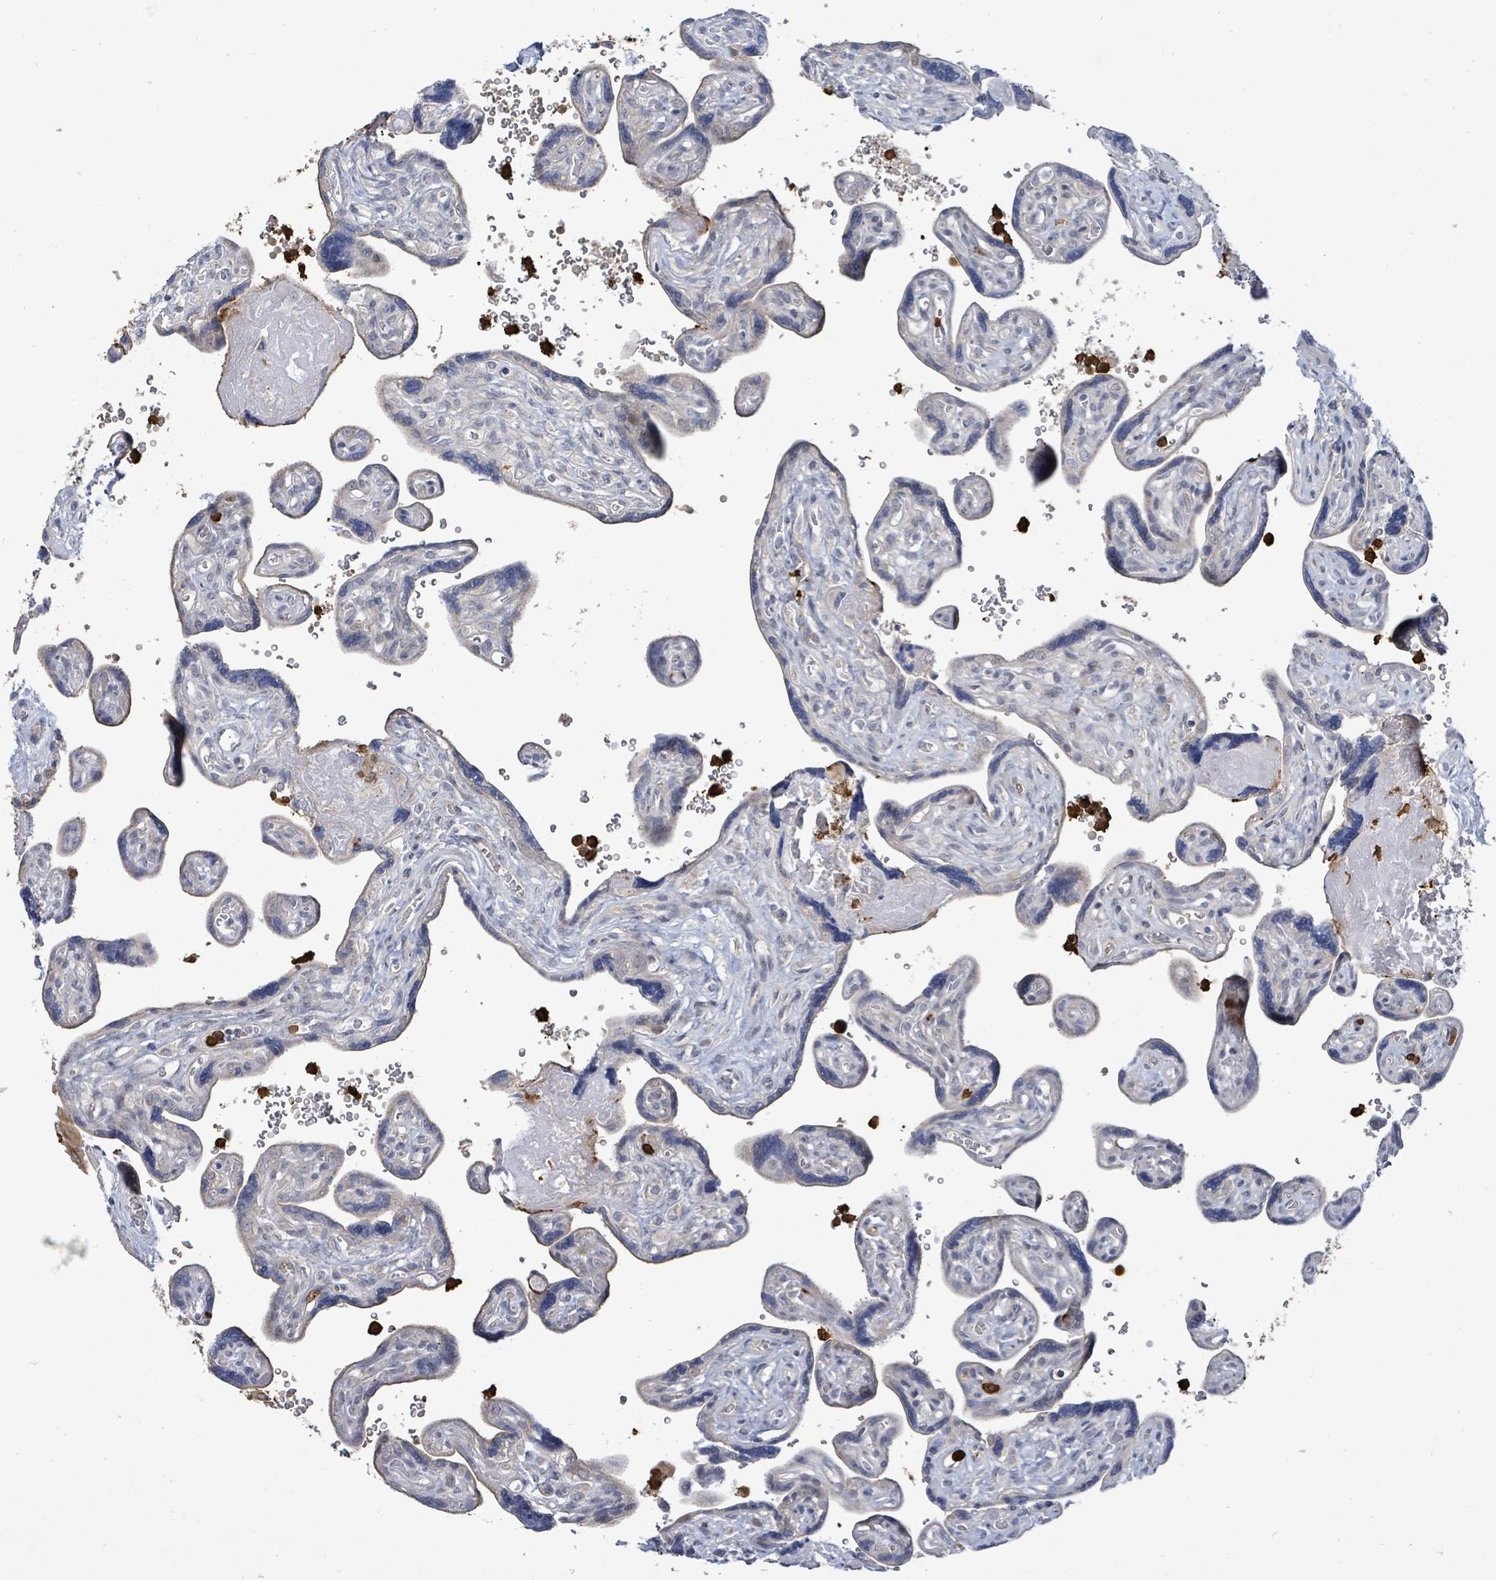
{"staining": {"intensity": "weak", "quantity": "<25%", "location": "cytoplasmic/membranous"}, "tissue": "placenta", "cell_type": "Trophoblastic cells", "image_type": "normal", "snomed": [{"axis": "morphology", "description": "Normal tissue, NOS"}, {"axis": "topography", "description": "Placenta"}], "caption": "High power microscopy photomicrograph of an immunohistochemistry (IHC) photomicrograph of benign placenta, revealing no significant expression in trophoblastic cells. (DAB immunohistochemistry (IHC), high magnification).", "gene": "FAM210A", "patient": {"sex": "female", "age": 39}}